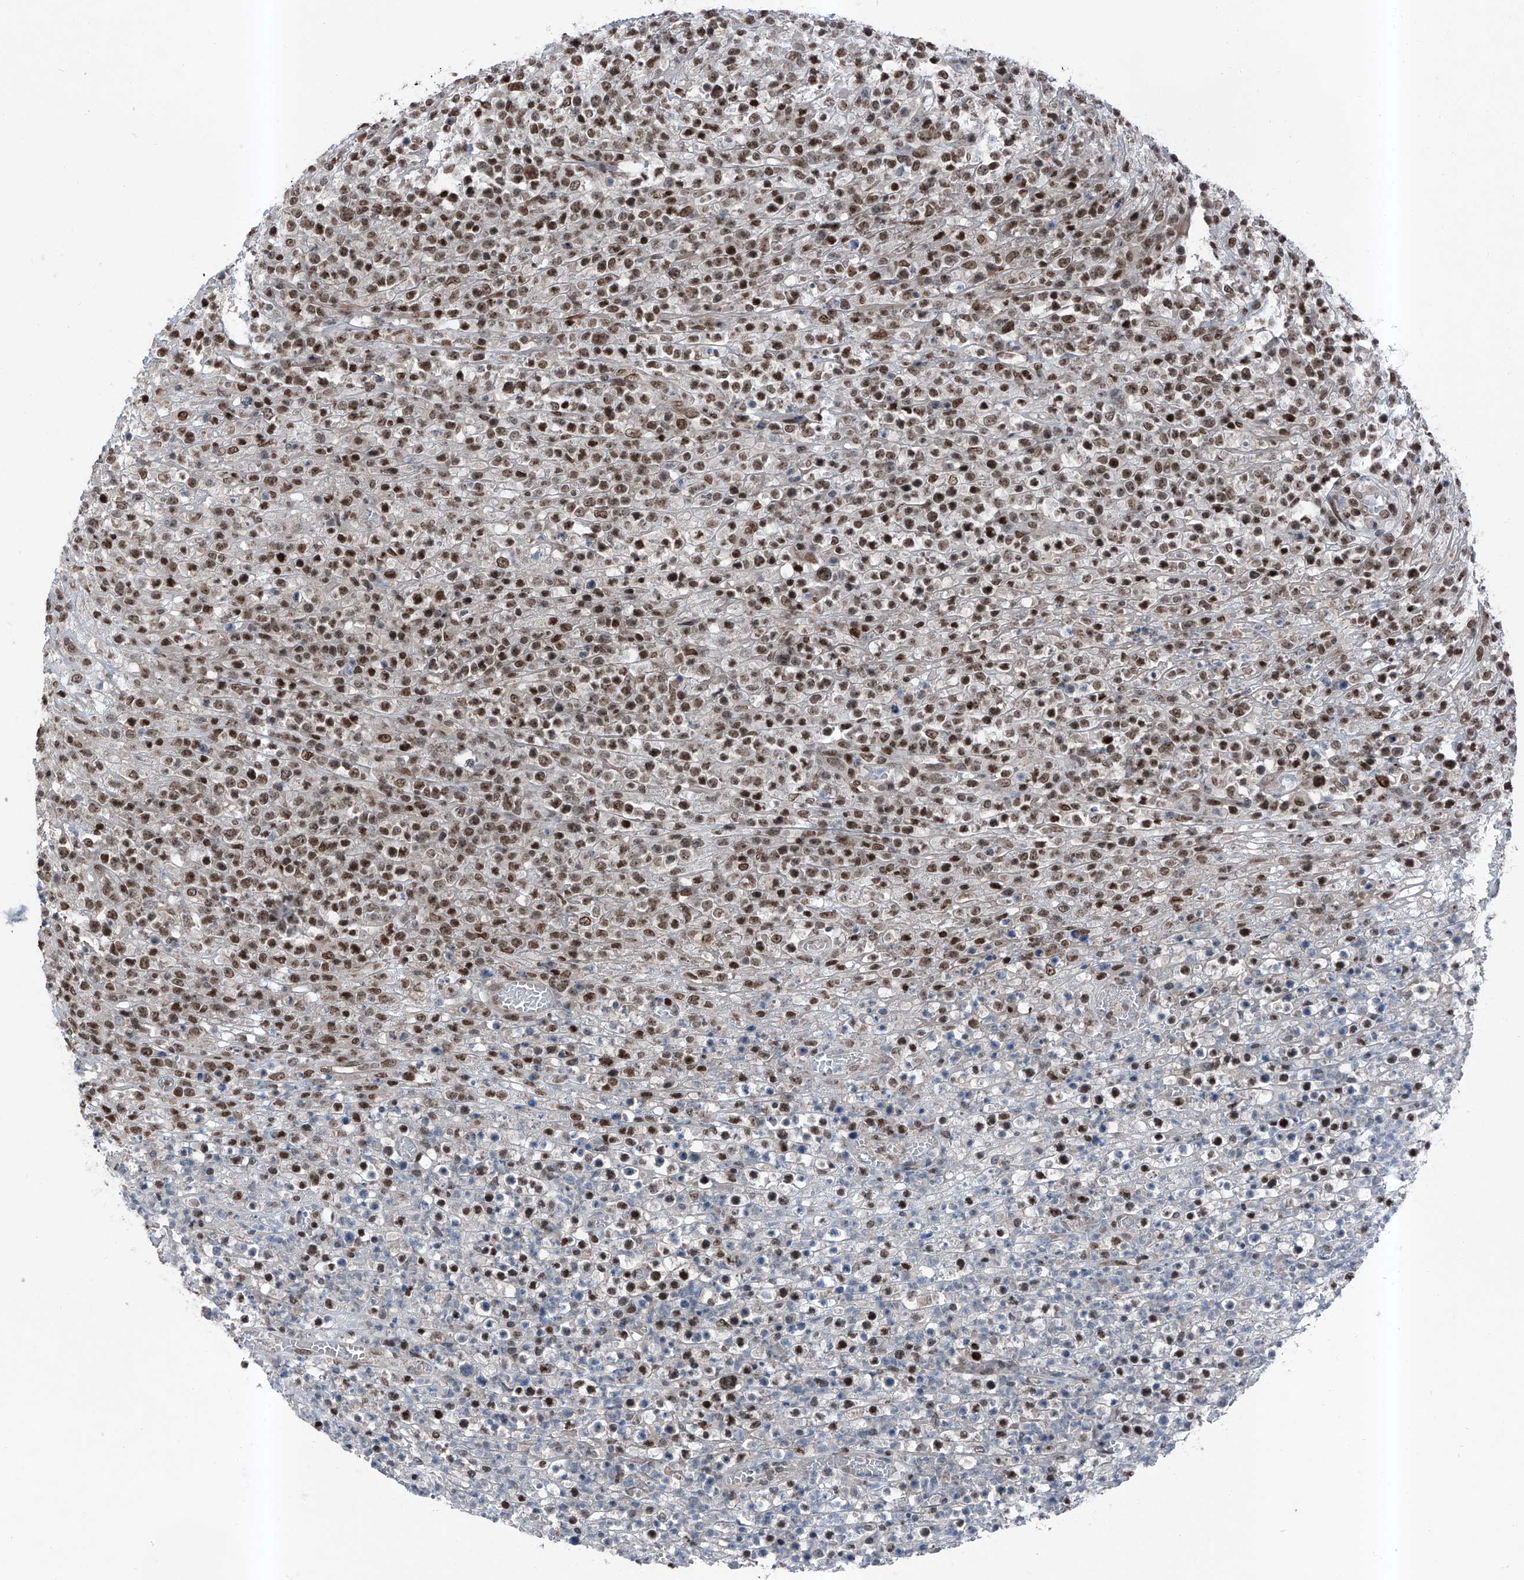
{"staining": {"intensity": "moderate", "quantity": ">75%", "location": "nuclear"}, "tissue": "lymphoma", "cell_type": "Tumor cells", "image_type": "cancer", "snomed": [{"axis": "morphology", "description": "Malignant lymphoma, non-Hodgkin's type, High grade"}, {"axis": "topography", "description": "Colon"}], "caption": "Tumor cells display medium levels of moderate nuclear expression in about >75% of cells in lymphoma.", "gene": "BMI1", "patient": {"sex": "female", "age": 53}}